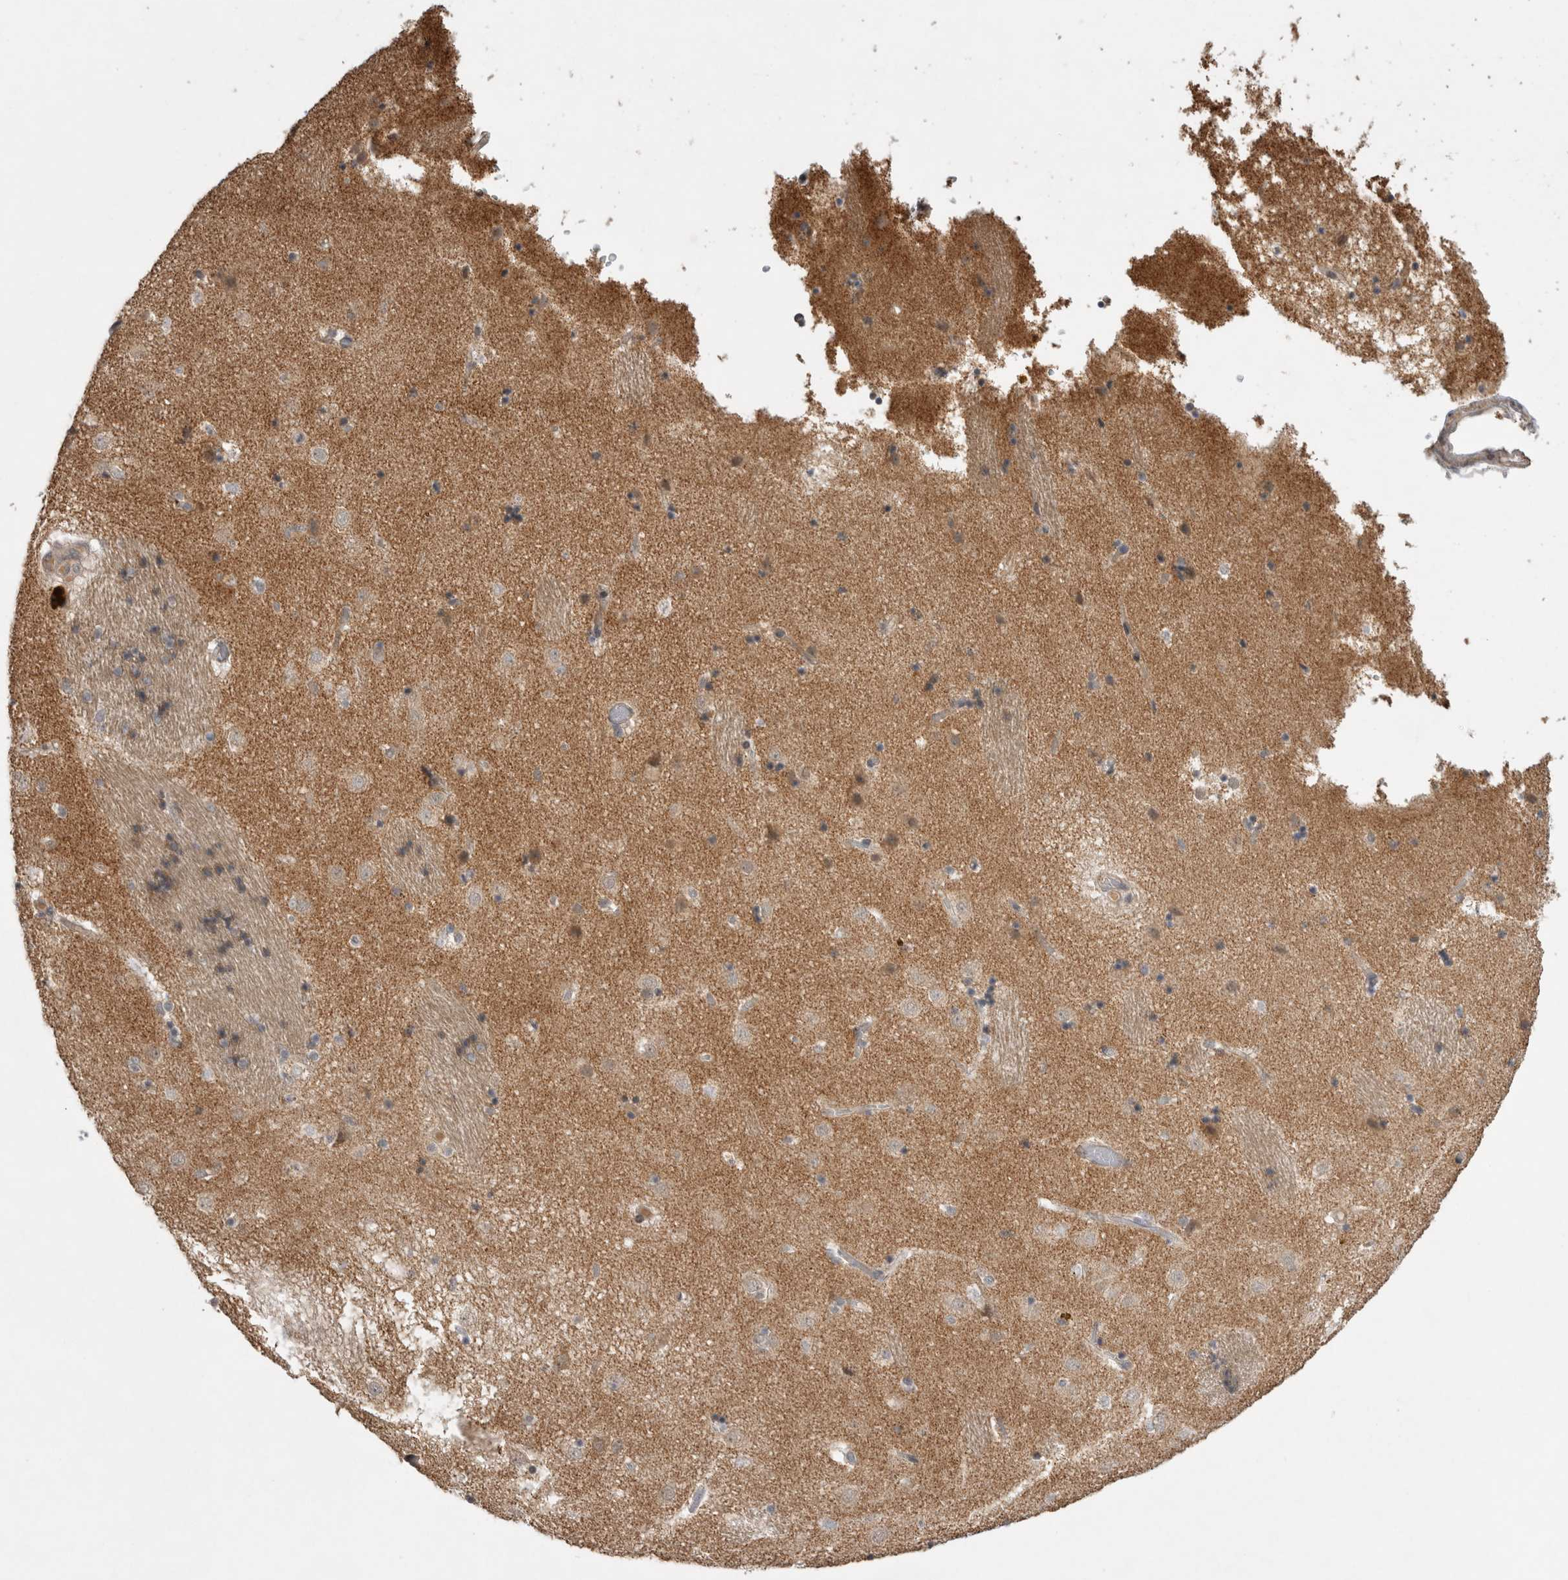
{"staining": {"intensity": "moderate", "quantity": "<25%", "location": "cytoplasmic/membranous"}, "tissue": "caudate", "cell_type": "Glial cells", "image_type": "normal", "snomed": [{"axis": "morphology", "description": "Normal tissue, NOS"}, {"axis": "topography", "description": "Lateral ventricle wall"}], "caption": "Glial cells display low levels of moderate cytoplasmic/membranous expression in about <25% of cells in benign caudate. (brown staining indicates protein expression, while blue staining denotes nuclei).", "gene": "KCNIP1", "patient": {"sex": "male", "age": 70}}